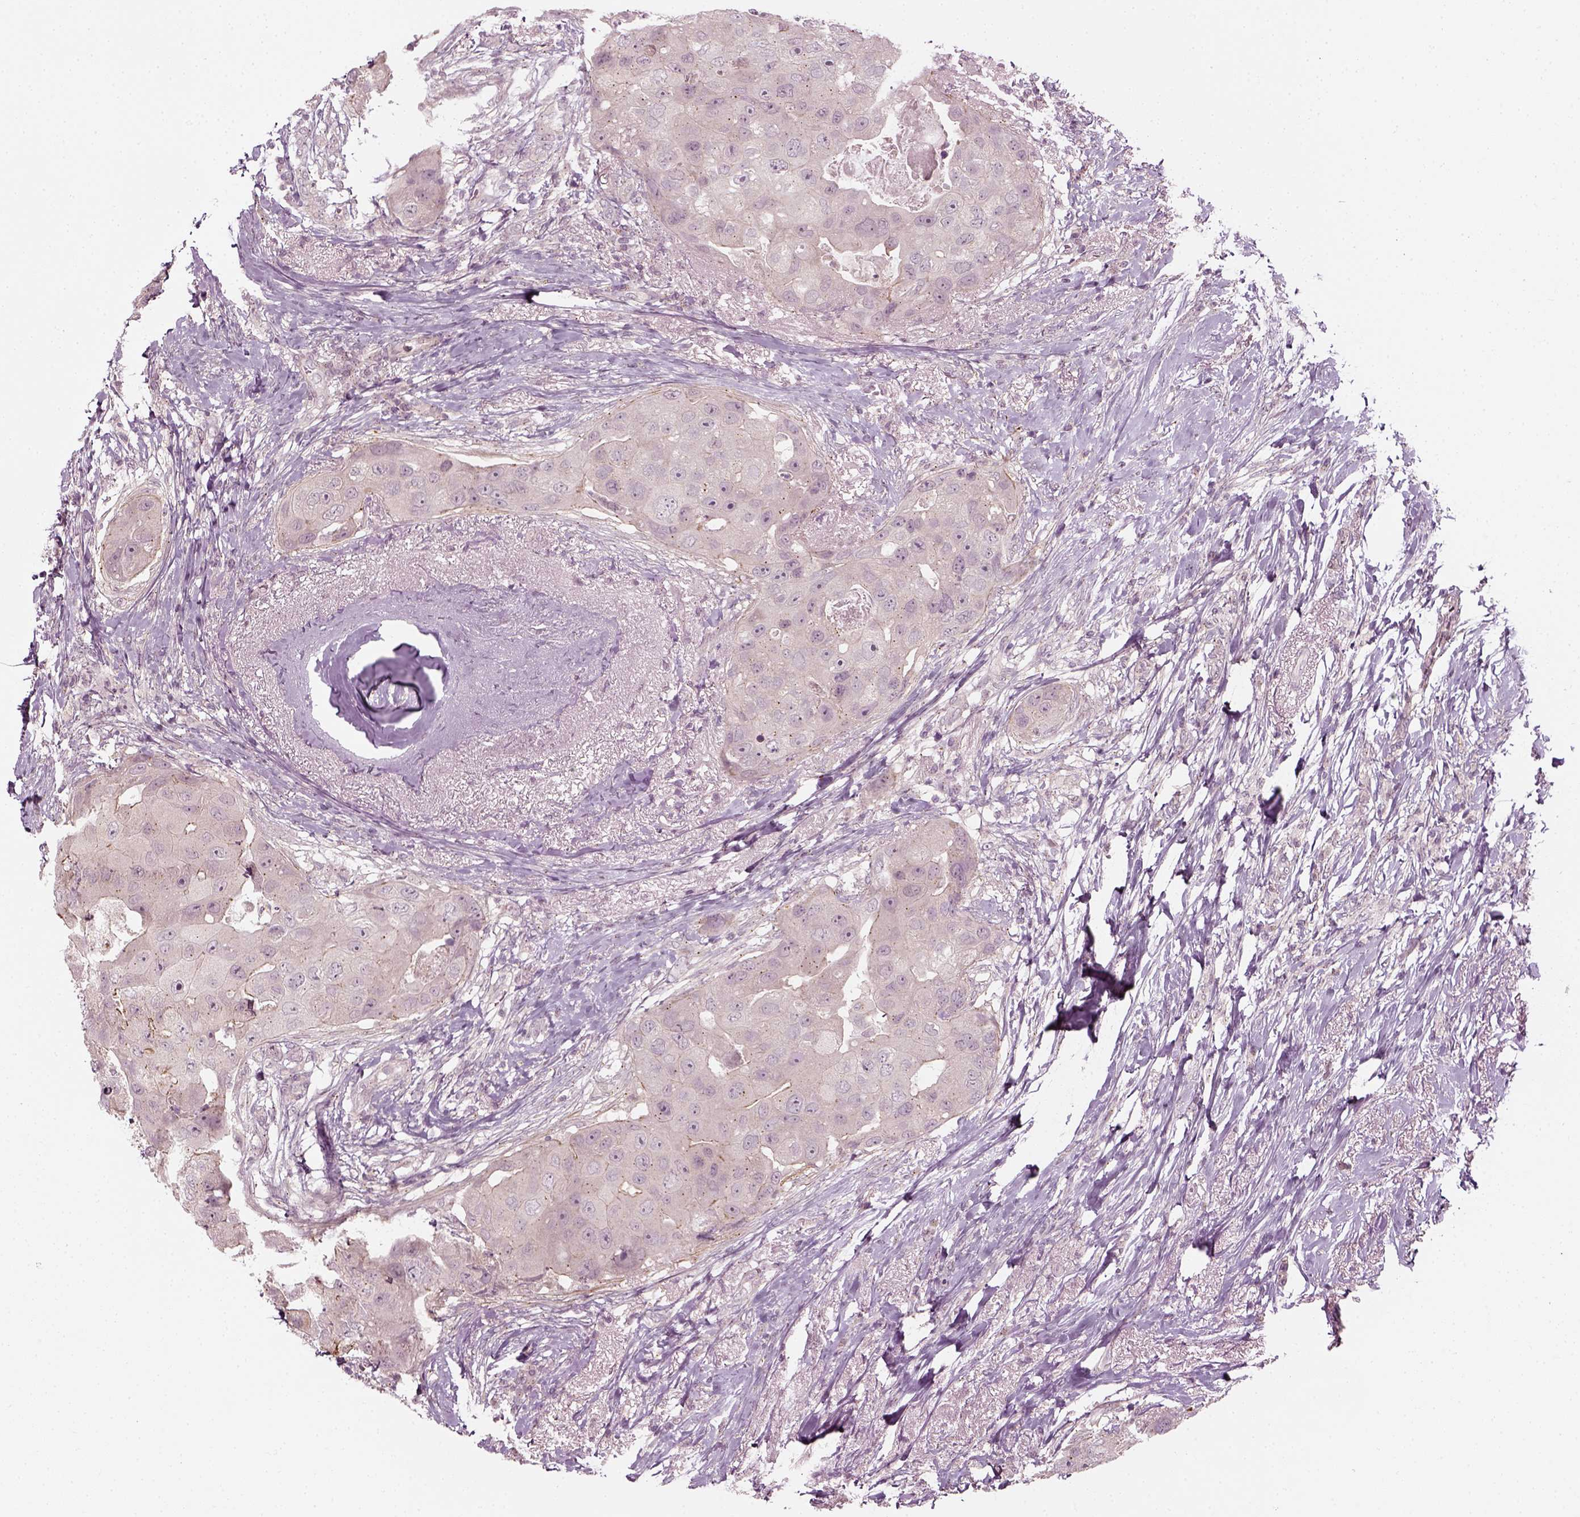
{"staining": {"intensity": "negative", "quantity": "none", "location": "none"}, "tissue": "breast cancer", "cell_type": "Tumor cells", "image_type": "cancer", "snomed": [{"axis": "morphology", "description": "Duct carcinoma"}, {"axis": "topography", "description": "Breast"}], "caption": "DAB immunohistochemical staining of intraductal carcinoma (breast) reveals no significant positivity in tumor cells.", "gene": "MLIP", "patient": {"sex": "female", "age": 43}}